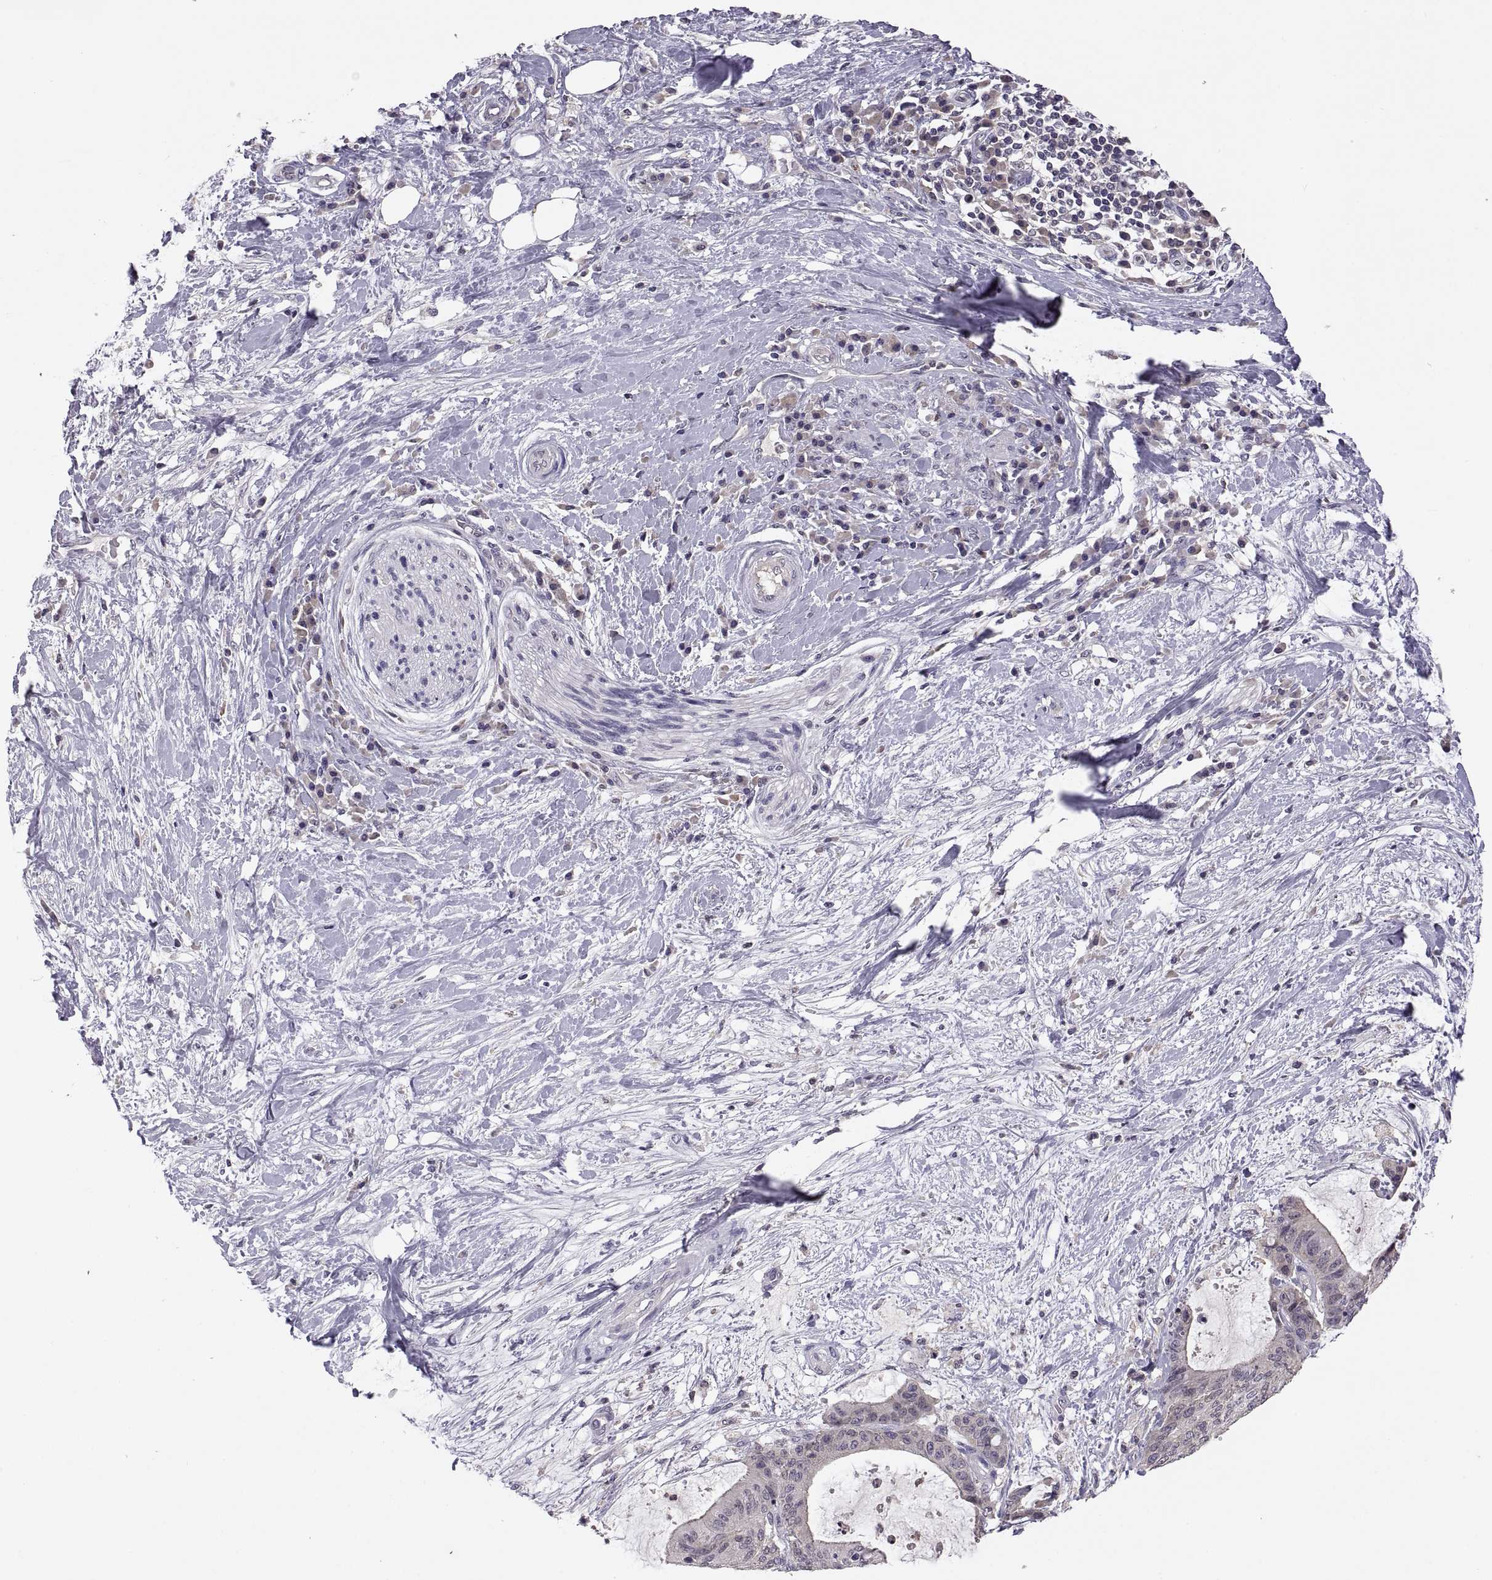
{"staining": {"intensity": "weak", "quantity": "25%-75%", "location": "cytoplasmic/membranous"}, "tissue": "liver cancer", "cell_type": "Tumor cells", "image_type": "cancer", "snomed": [{"axis": "morphology", "description": "Cholangiocarcinoma"}, {"axis": "topography", "description": "Liver"}], "caption": "IHC histopathology image of human liver cancer (cholangiocarcinoma) stained for a protein (brown), which shows low levels of weak cytoplasmic/membranous expression in approximately 25%-75% of tumor cells.", "gene": "FGF9", "patient": {"sex": "female", "age": 73}}